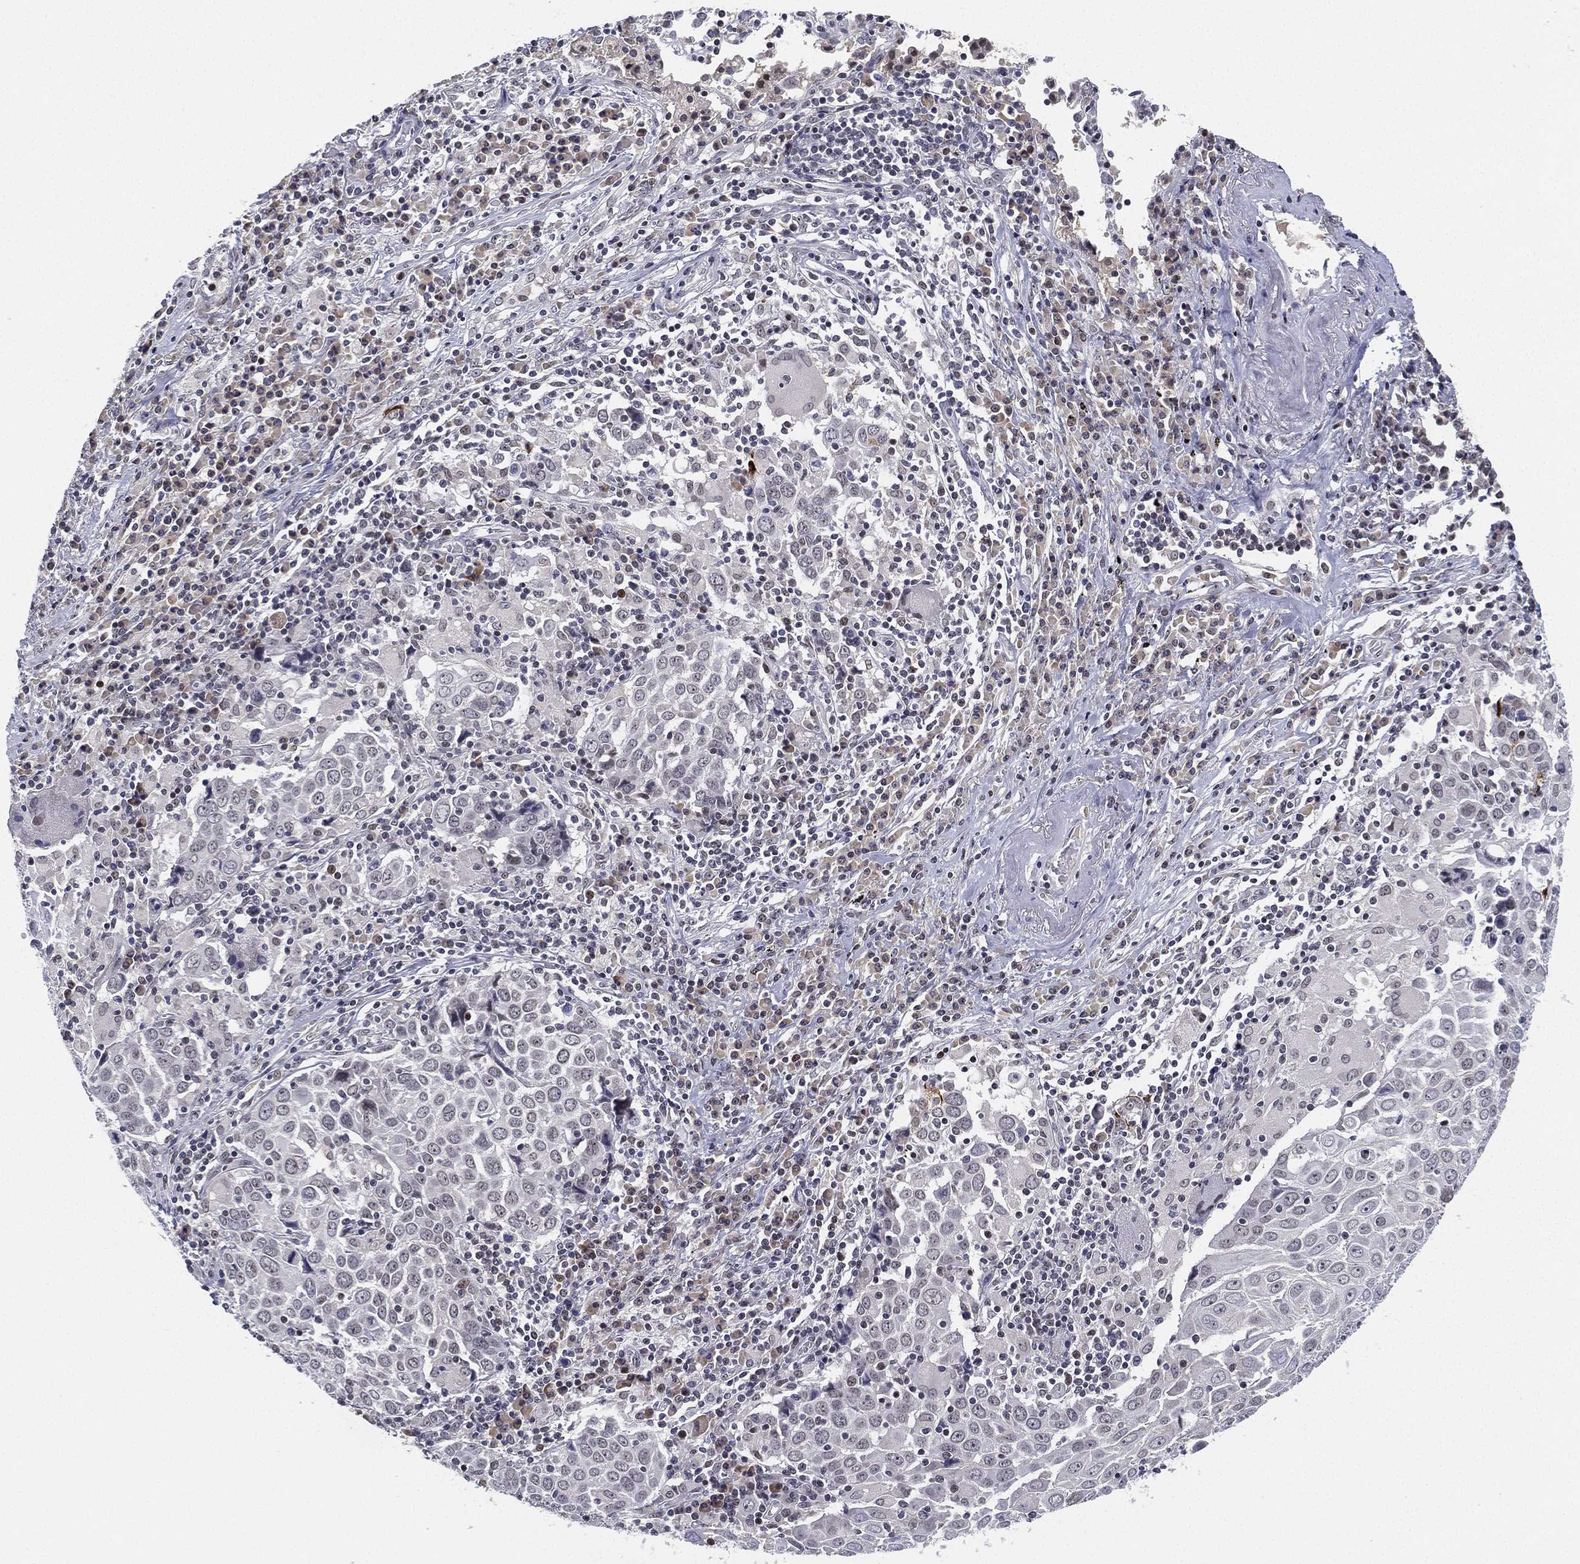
{"staining": {"intensity": "negative", "quantity": "none", "location": "none"}, "tissue": "lung cancer", "cell_type": "Tumor cells", "image_type": "cancer", "snomed": [{"axis": "morphology", "description": "Squamous cell carcinoma, NOS"}, {"axis": "topography", "description": "Lung"}], "caption": "Tumor cells show no significant protein expression in lung squamous cell carcinoma.", "gene": "MS4A8", "patient": {"sex": "male", "age": 57}}